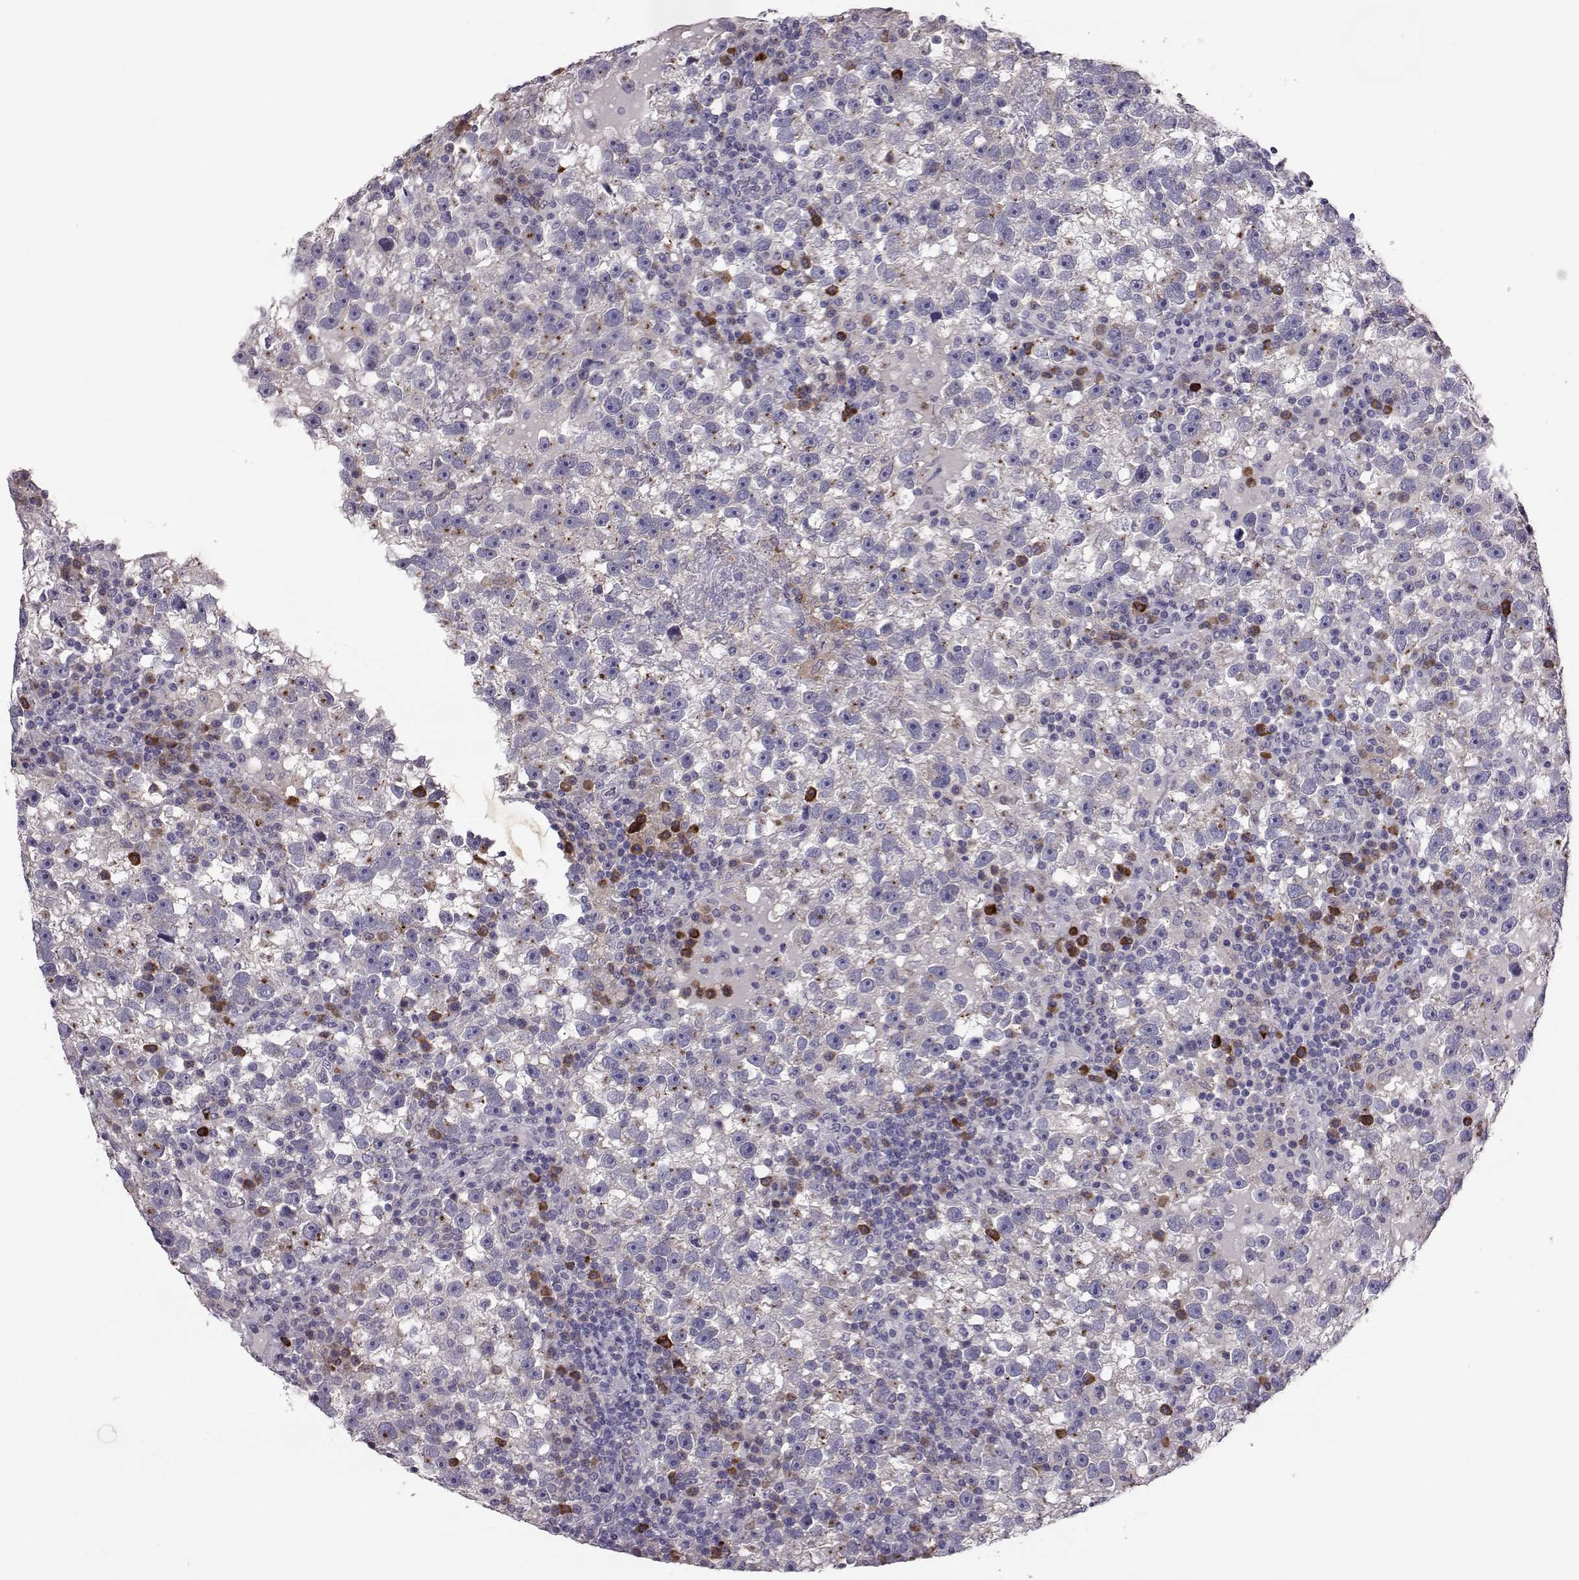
{"staining": {"intensity": "negative", "quantity": "none", "location": "none"}, "tissue": "testis cancer", "cell_type": "Tumor cells", "image_type": "cancer", "snomed": [{"axis": "morphology", "description": "Seminoma, NOS"}, {"axis": "topography", "description": "Testis"}], "caption": "The image exhibits no staining of tumor cells in testis seminoma.", "gene": "ADGRG5", "patient": {"sex": "male", "age": 47}}